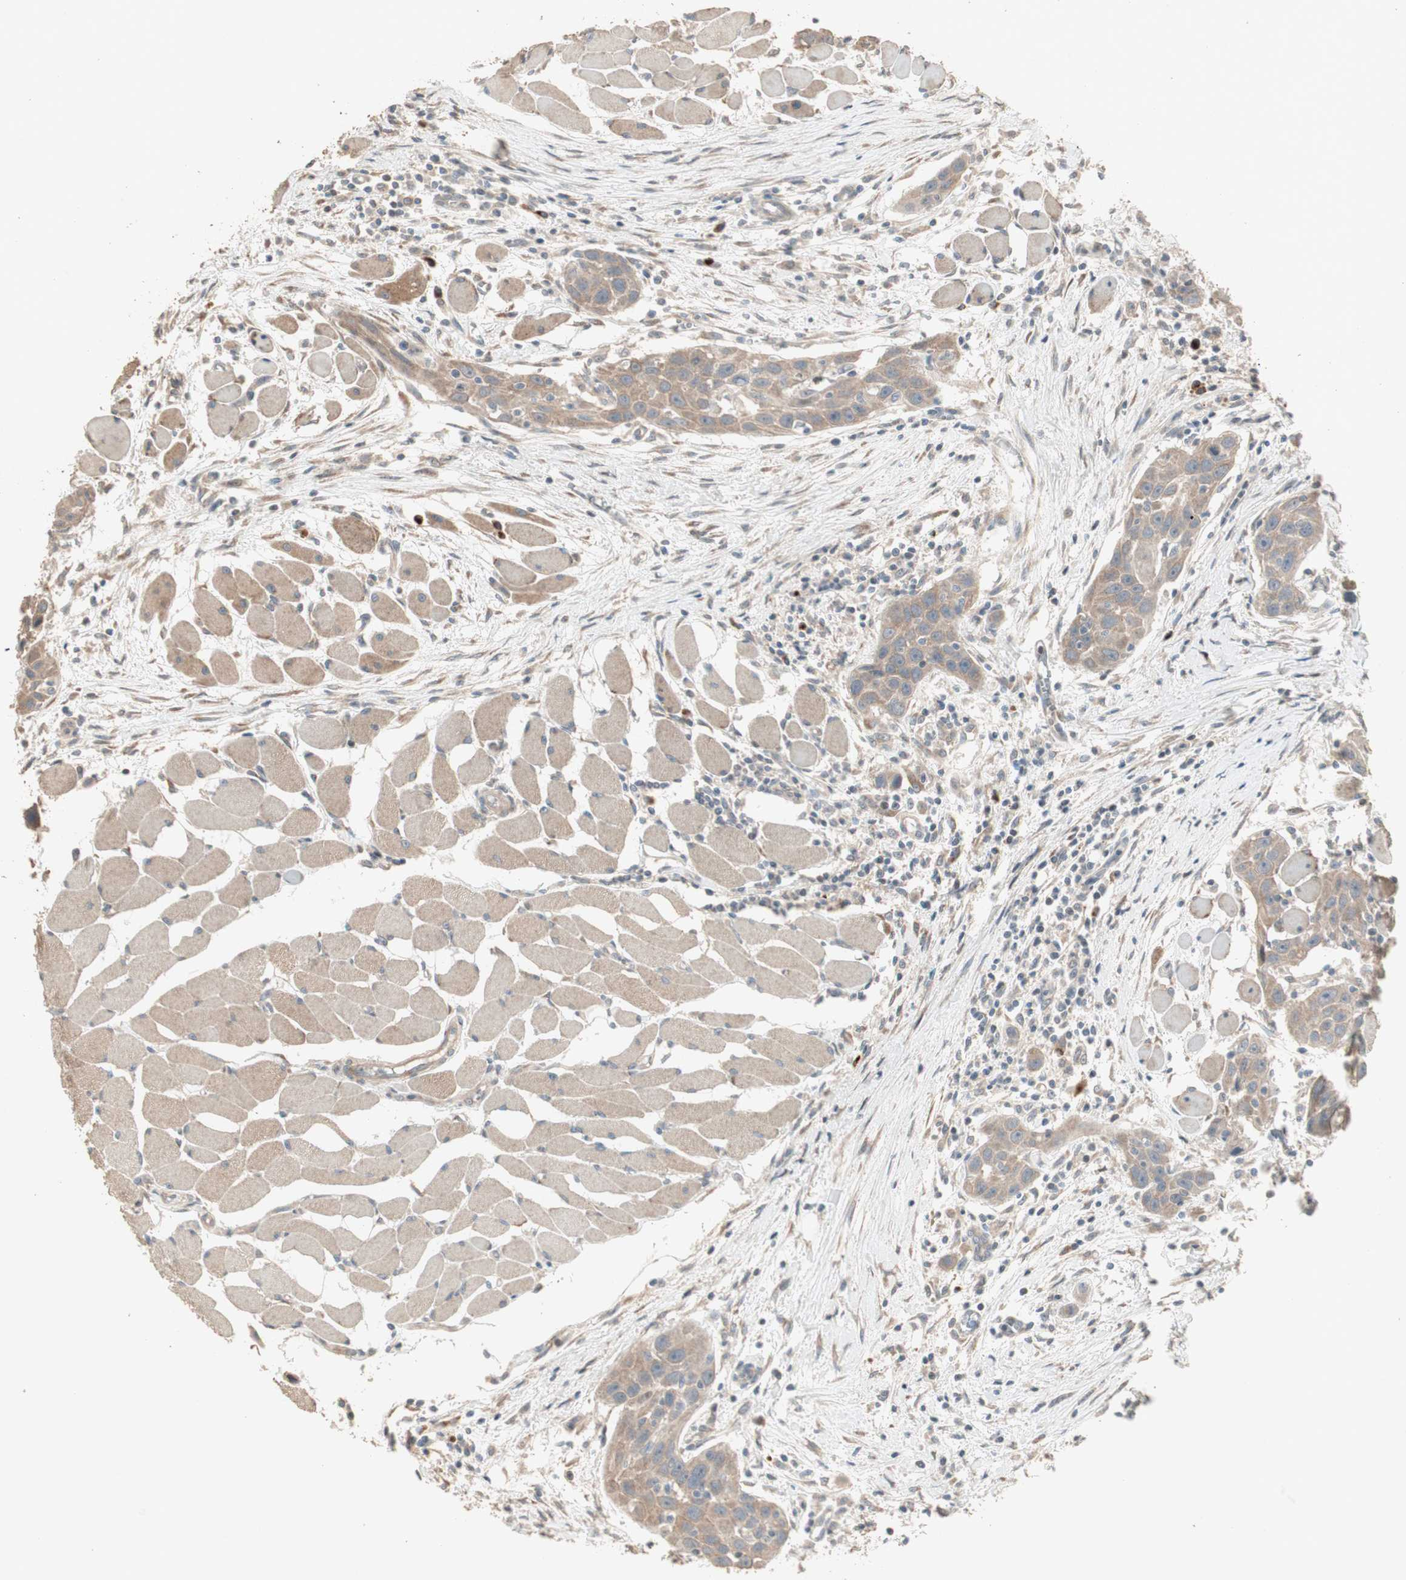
{"staining": {"intensity": "moderate", "quantity": ">75%", "location": "cytoplasmic/membranous"}, "tissue": "head and neck cancer", "cell_type": "Tumor cells", "image_type": "cancer", "snomed": [{"axis": "morphology", "description": "Squamous cell carcinoma, NOS"}, {"axis": "topography", "description": "Oral tissue"}, {"axis": "topography", "description": "Head-Neck"}], "caption": "This histopathology image displays squamous cell carcinoma (head and neck) stained with IHC to label a protein in brown. The cytoplasmic/membranous of tumor cells show moderate positivity for the protein. Nuclei are counter-stained blue.", "gene": "RARRES1", "patient": {"sex": "female", "age": 50}}